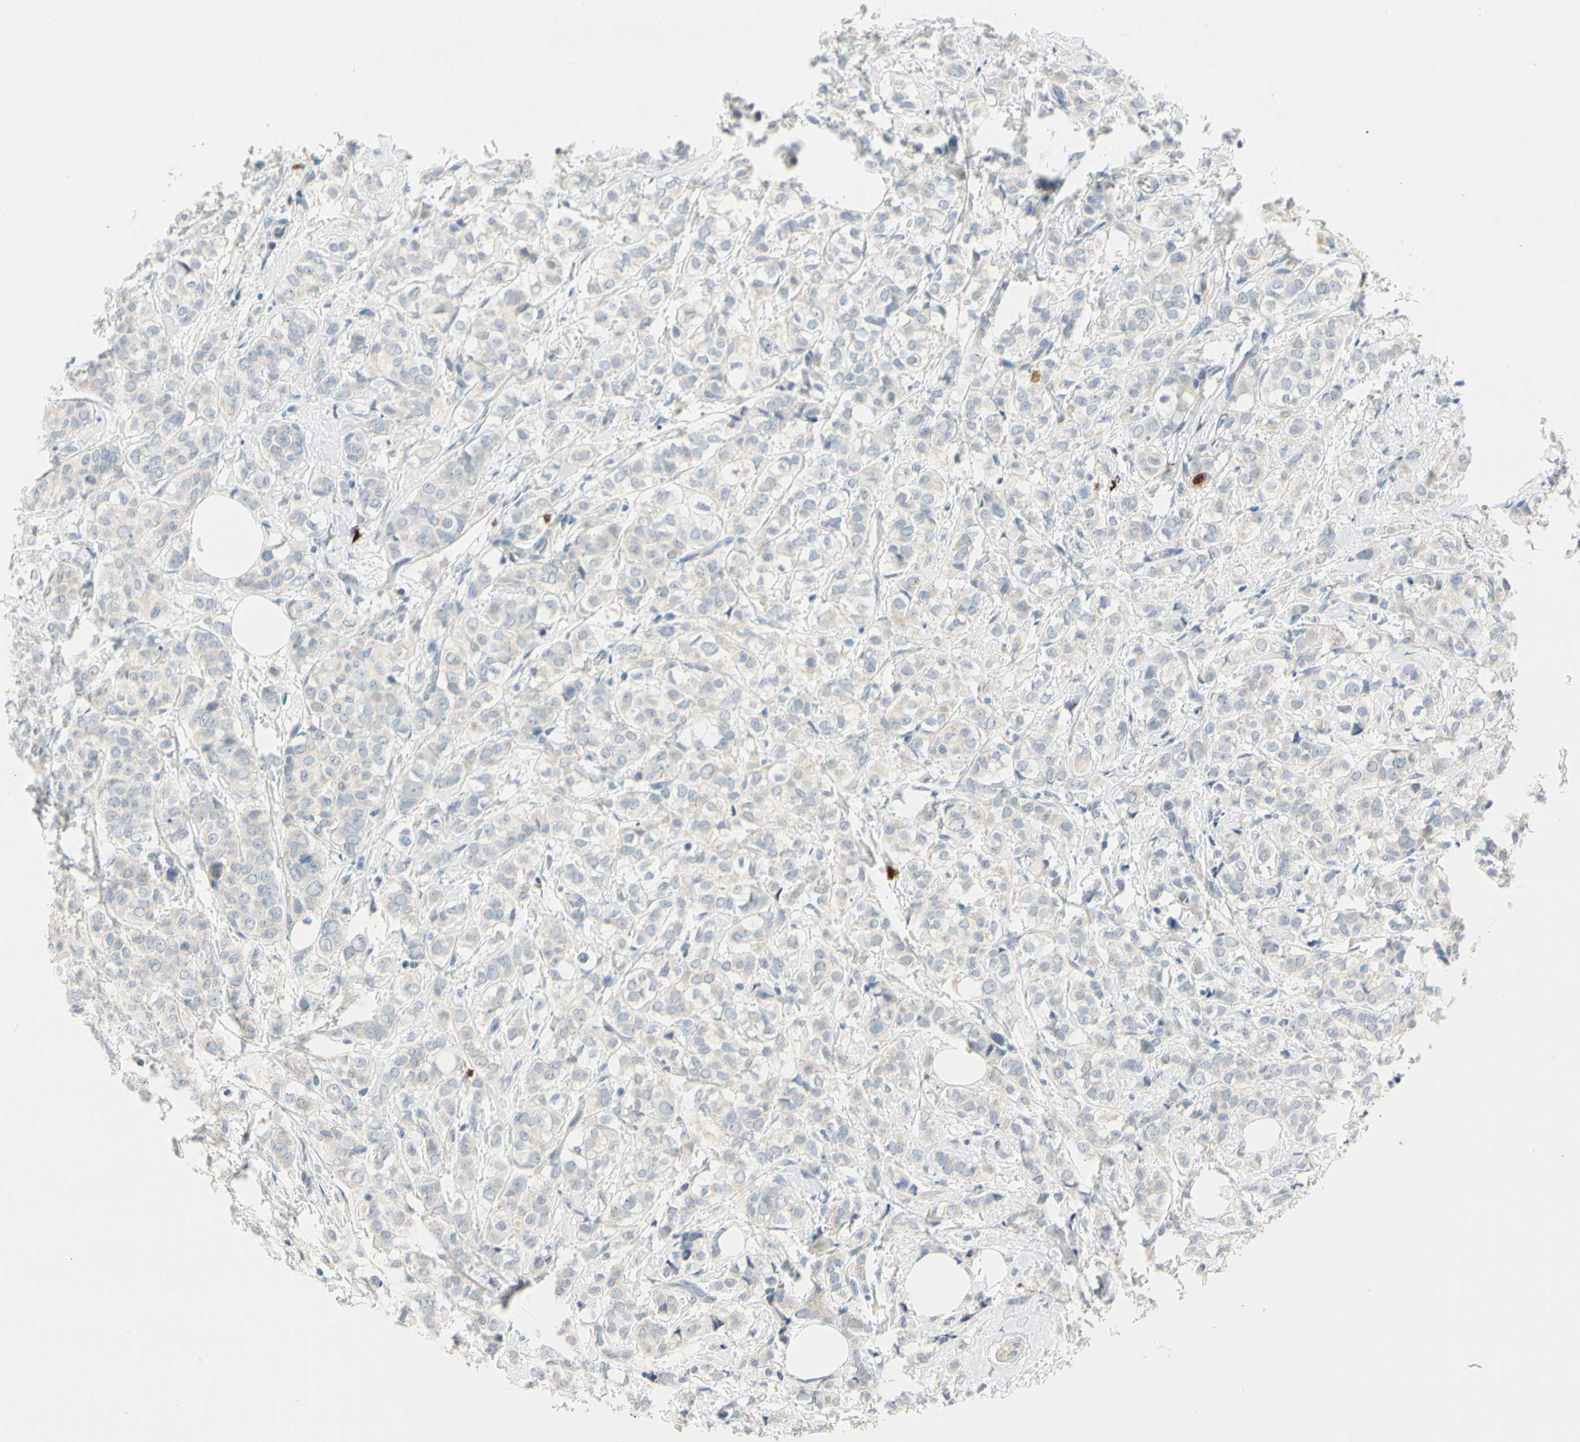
{"staining": {"intensity": "weak", "quantity": "<25%", "location": "cytoplasmic/membranous"}, "tissue": "breast cancer", "cell_type": "Tumor cells", "image_type": "cancer", "snomed": [{"axis": "morphology", "description": "Lobular carcinoma"}, {"axis": "topography", "description": "Breast"}], "caption": "Human lobular carcinoma (breast) stained for a protein using immunohistochemistry (IHC) exhibits no positivity in tumor cells.", "gene": "TRAF5", "patient": {"sex": "female", "age": 60}}